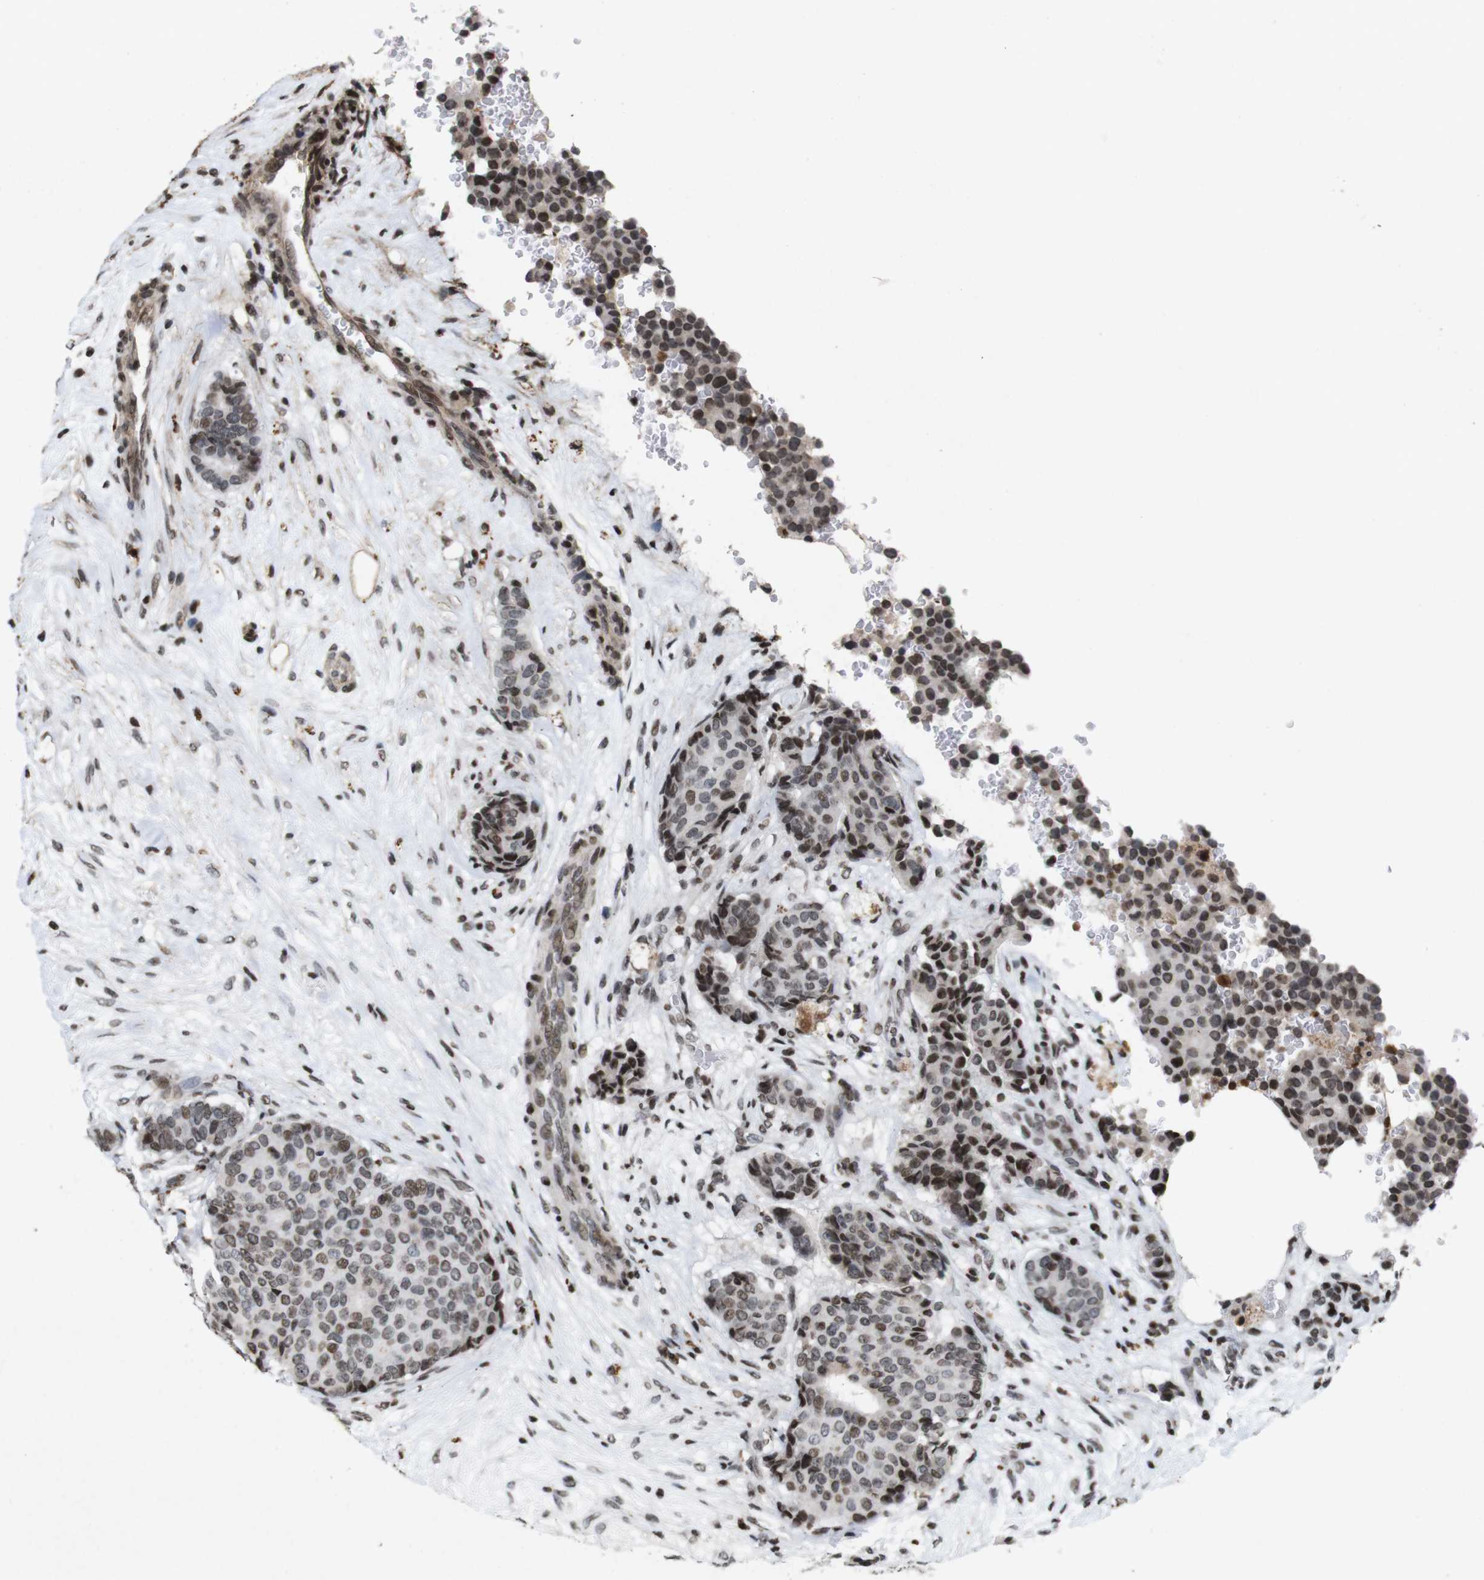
{"staining": {"intensity": "moderate", "quantity": "25%-75%", "location": "nuclear"}, "tissue": "breast cancer", "cell_type": "Tumor cells", "image_type": "cancer", "snomed": [{"axis": "morphology", "description": "Duct carcinoma"}, {"axis": "topography", "description": "Breast"}], "caption": "Breast cancer stained with a protein marker displays moderate staining in tumor cells.", "gene": "MAGEH1", "patient": {"sex": "female", "age": 75}}